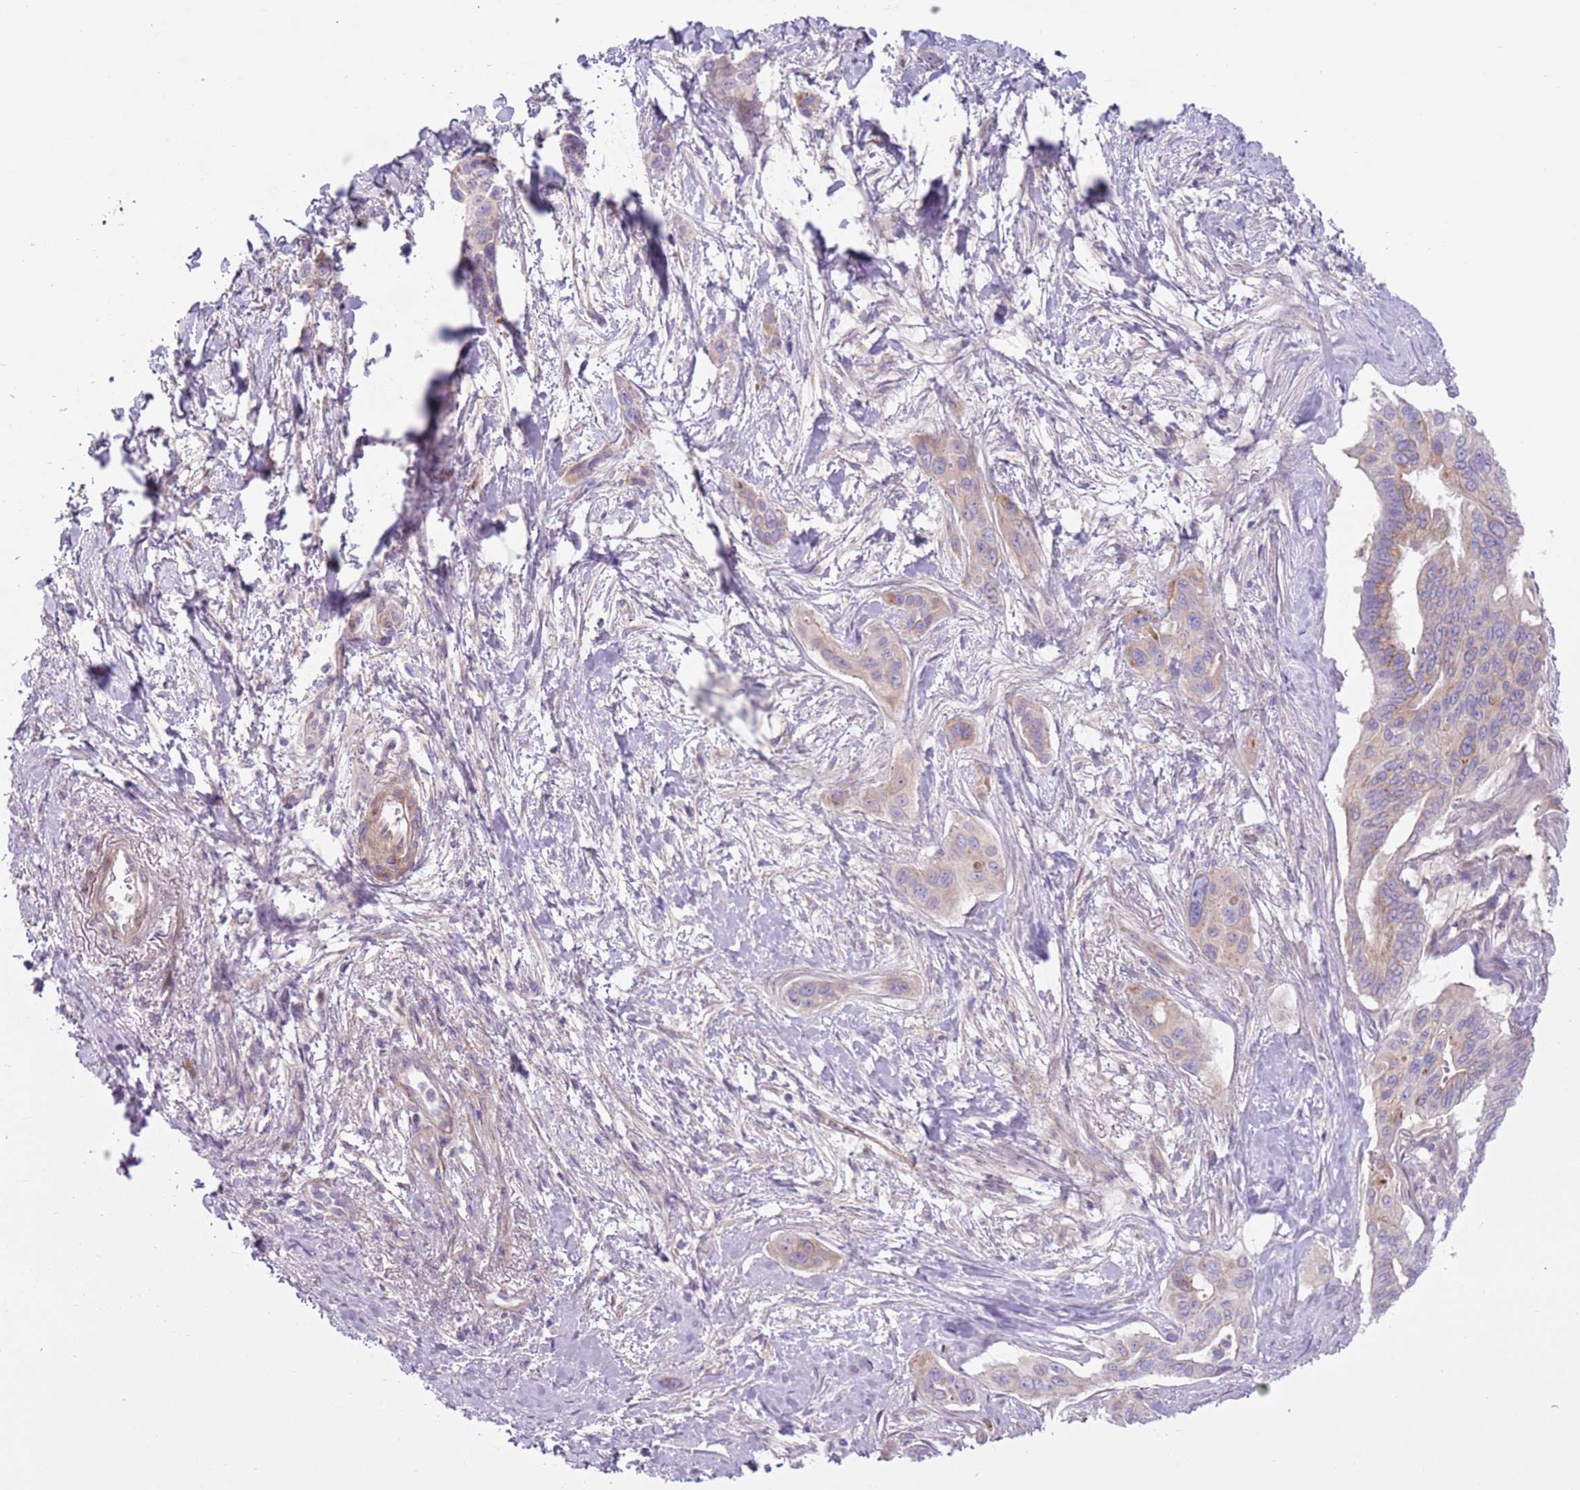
{"staining": {"intensity": "weak", "quantity": "<25%", "location": "cytoplasmic/membranous"}, "tissue": "pancreatic cancer", "cell_type": "Tumor cells", "image_type": "cancer", "snomed": [{"axis": "morphology", "description": "Adenocarcinoma, NOS"}, {"axis": "topography", "description": "Pancreas"}], "caption": "Human pancreatic cancer stained for a protein using immunohistochemistry (IHC) reveals no positivity in tumor cells.", "gene": "MRO", "patient": {"sex": "male", "age": 72}}